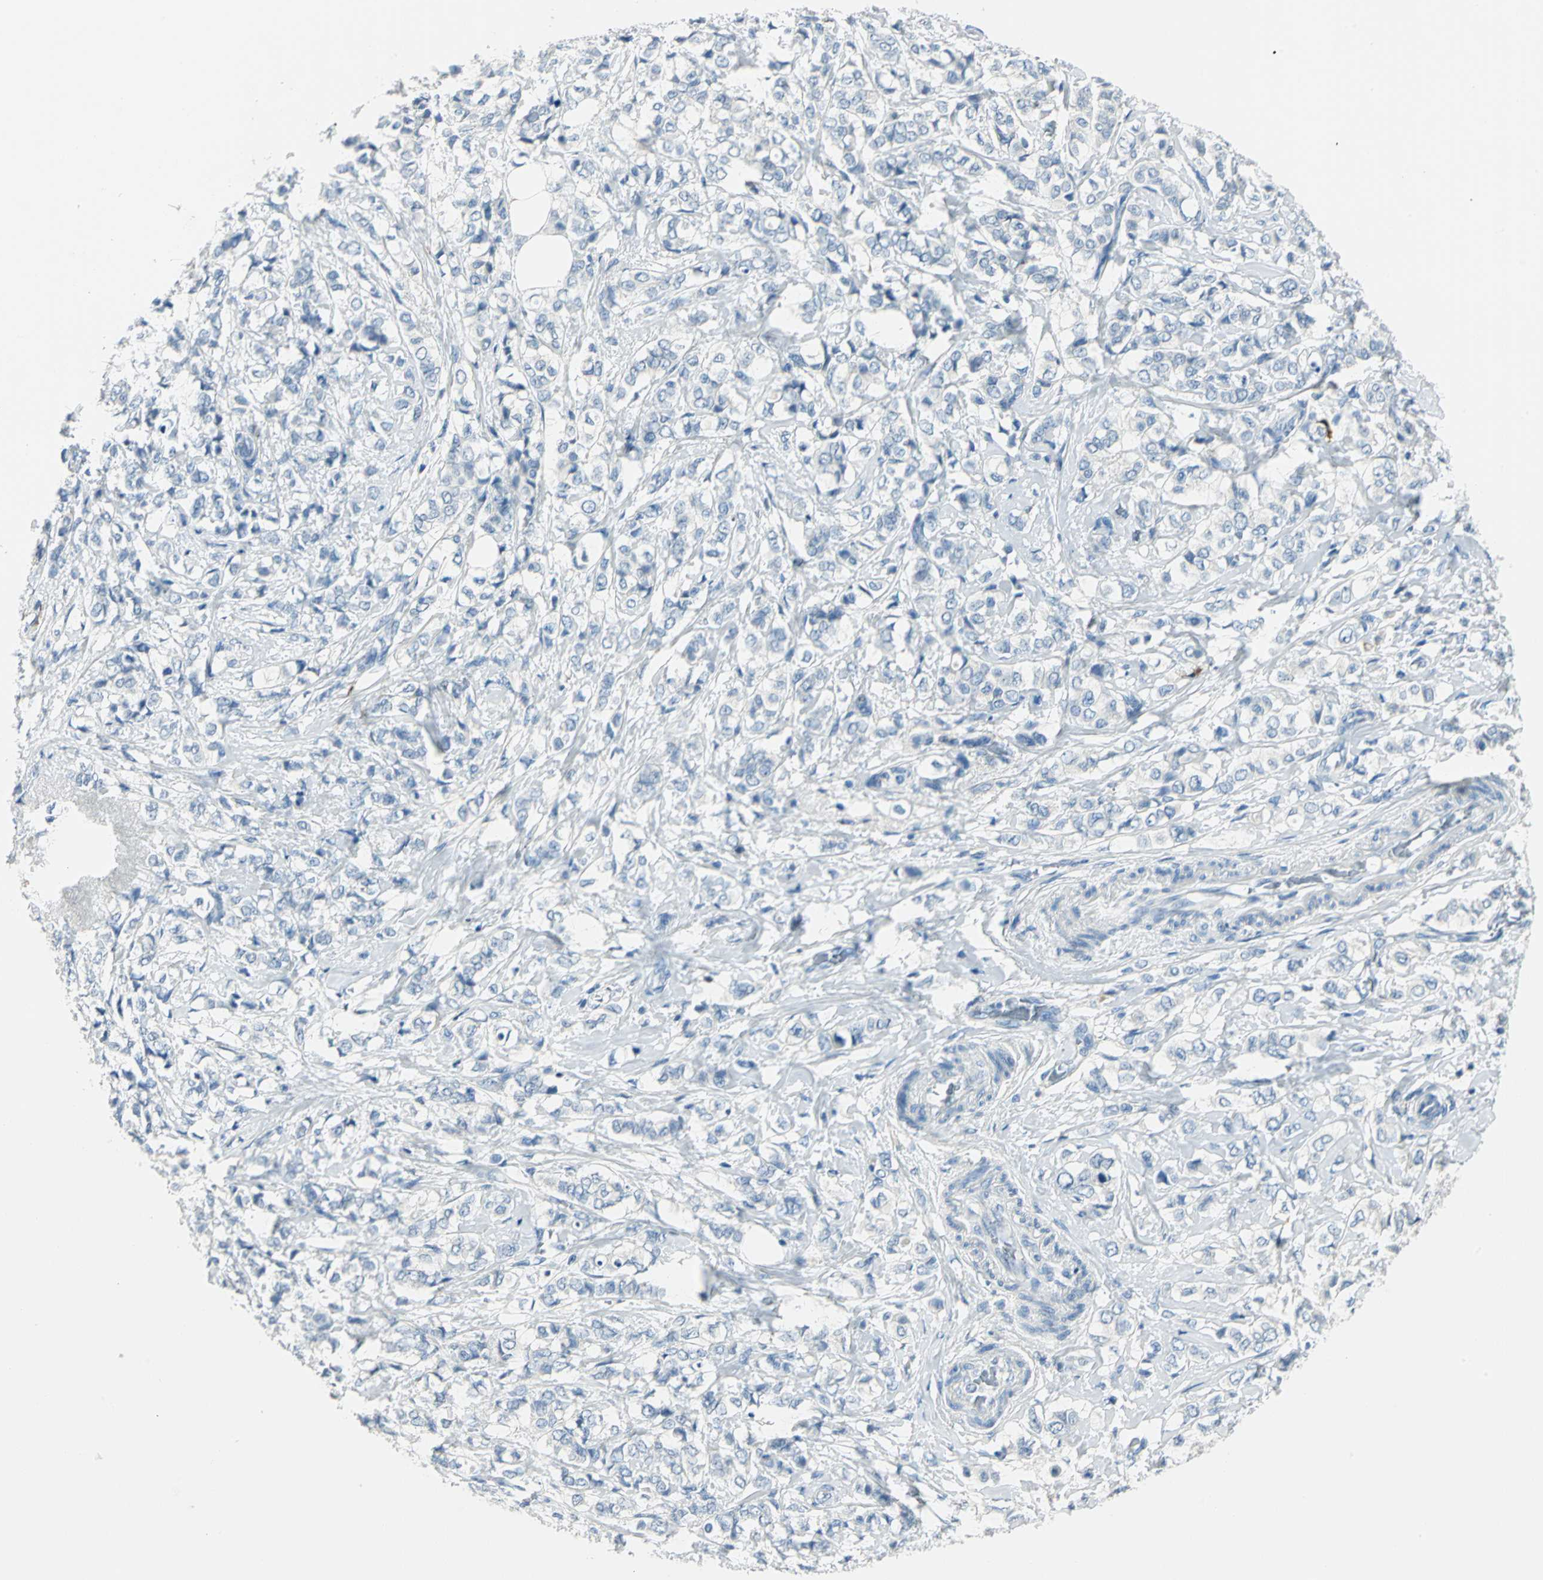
{"staining": {"intensity": "negative", "quantity": "none", "location": "none"}, "tissue": "breast cancer", "cell_type": "Tumor cells", "image_type": "cancer", "snomed": [{"axis": "morphology", "description": "Lobular carcinoma"}, {"axis": "topography", "description": "Breast"}], "caption": "This is an immunohistochemistry (IHC) photomicrograph of human breast cancer. There is no staining in tumor cells.", "gene": "UCHL1", "patient": {"sex": "female", "age": 60}}